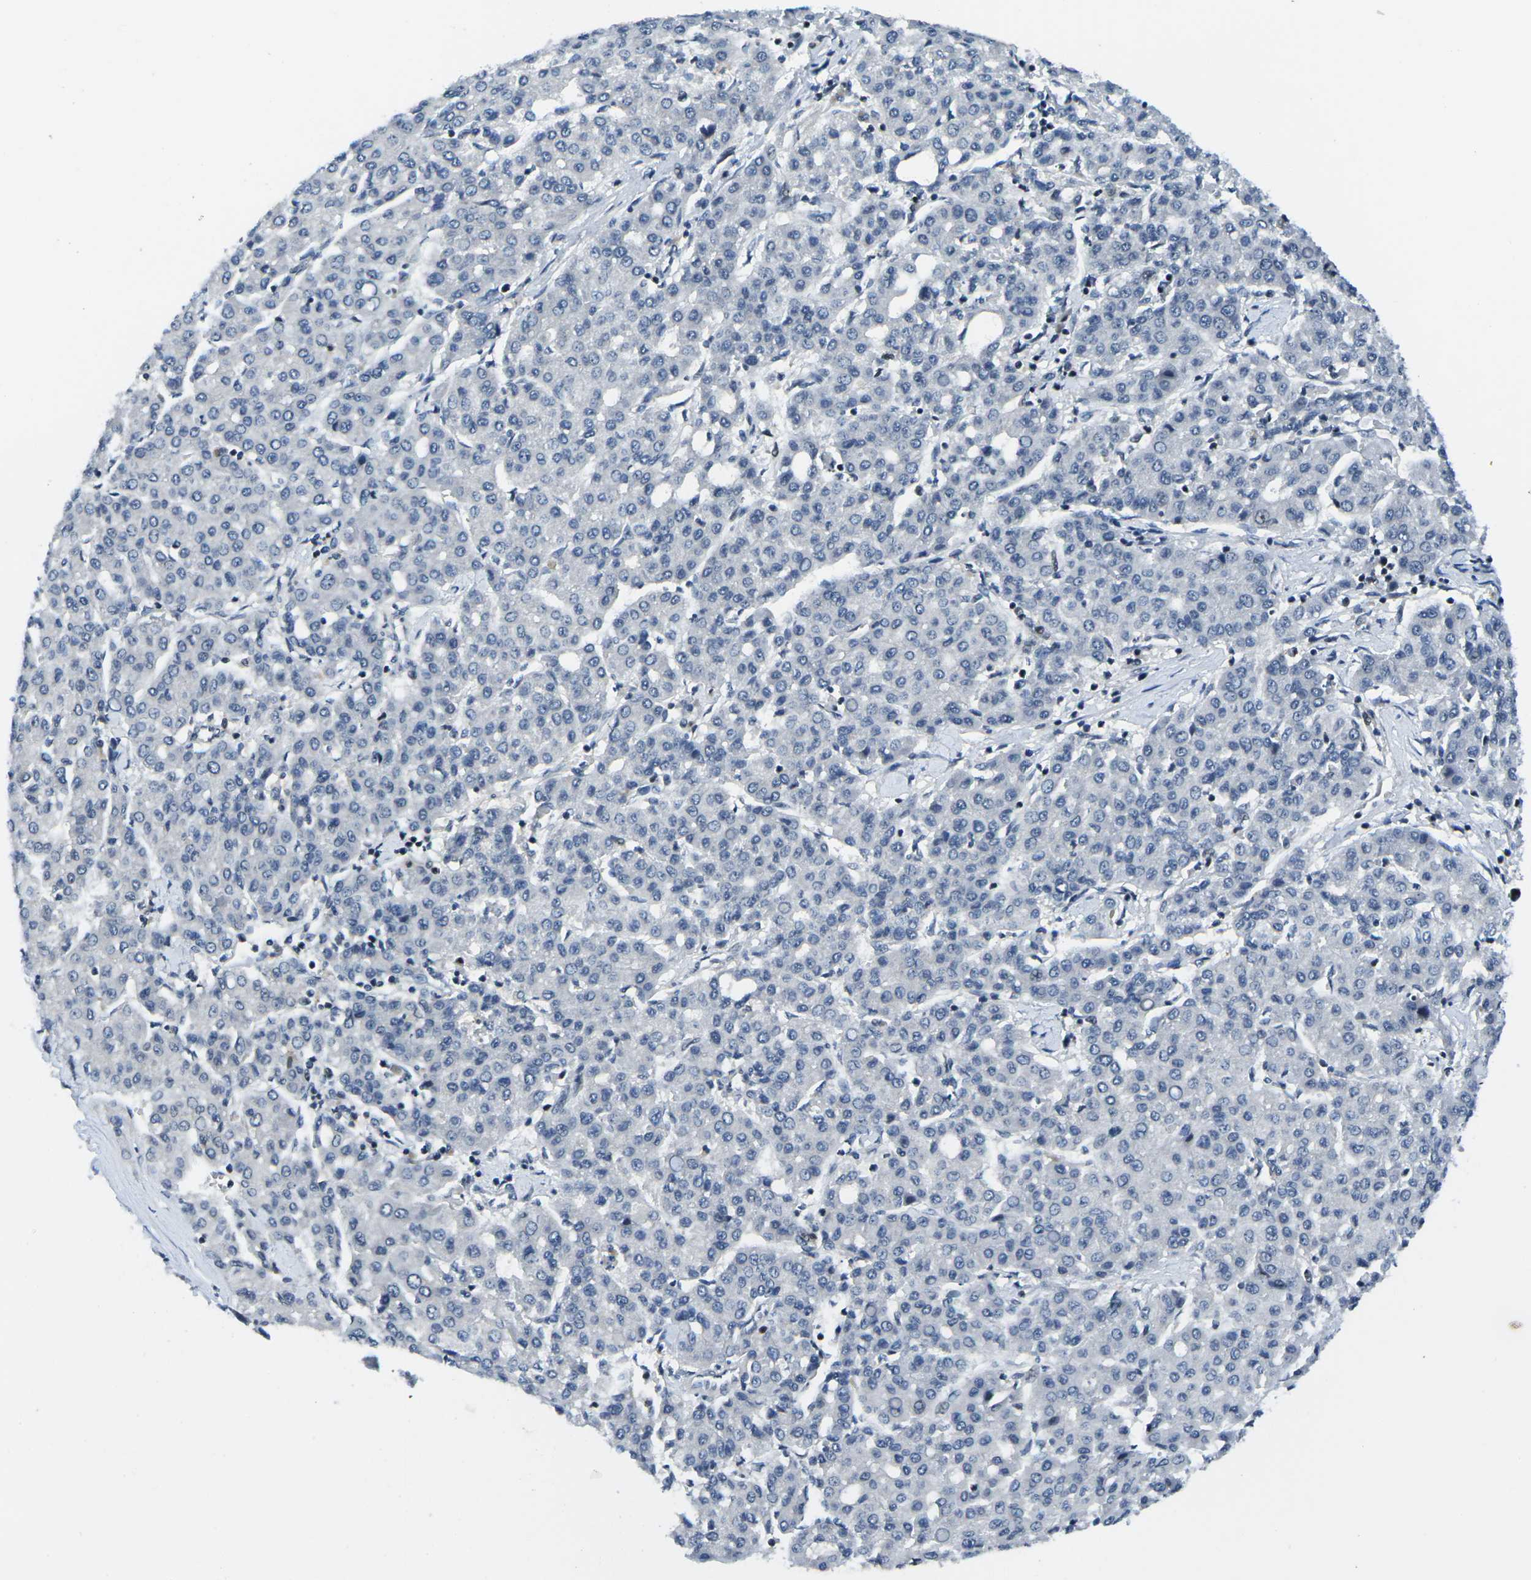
{"staining": {"intensity": "negative", "quantity": "none", "location": "none"}, "tissue": "liver cancer", "cell_type": "Tumor cells", "image_type": "cancer", "snomed": [{"axis": "morphology", "description": "Carcinoma, Hepatocellular, NOS"}, {"axis": "topography", "description": "Liver"}], "caption": "Hepatocellular carcinoma (liver) was stained to show a protein in brown. There is no significant positivity in tumor cells.", "gene": "PRPF8", "patient": {"sex": "male", "age": 65}}